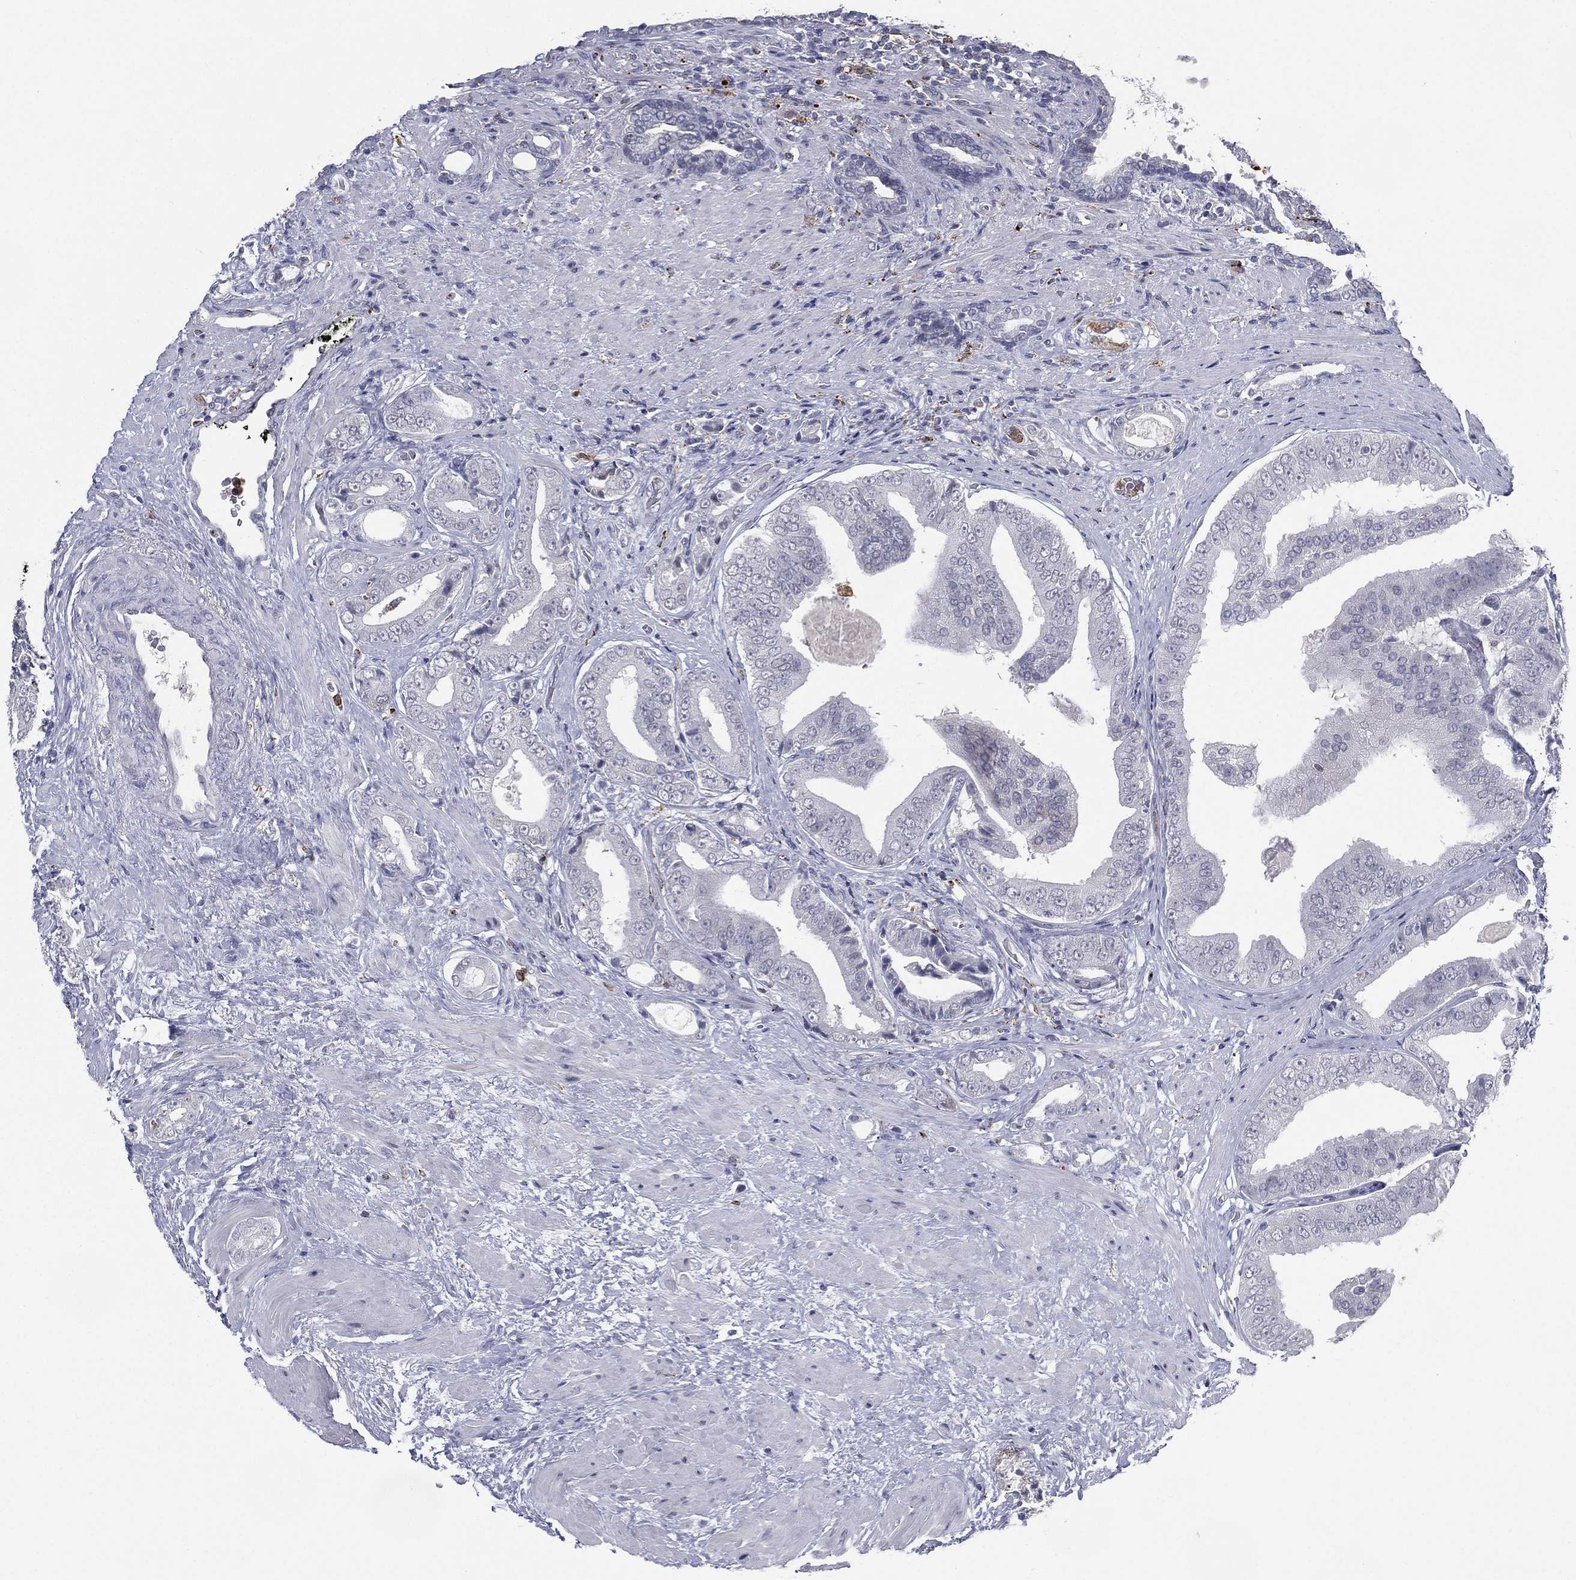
{"staining": {"intensity": "negative", "quantity": "none", "location": "none"}, "tissue": "prostate cancer", "cell_type": "Tumor cells", "image_type": "cancer", "snomed": [{"axis": "morphology", "description": "Adenocarcinoma, Low grade"}, {"axis": "topography", "description": "Prostate and seminal vesicle, NOS"}], "caption": "The micrograph displays no significant positivity in tumor cells of prostate cancer (low-grade adenocarcinoma).", "gene": "EVI2B", "patient": {"sex": "male", "age": 61}}